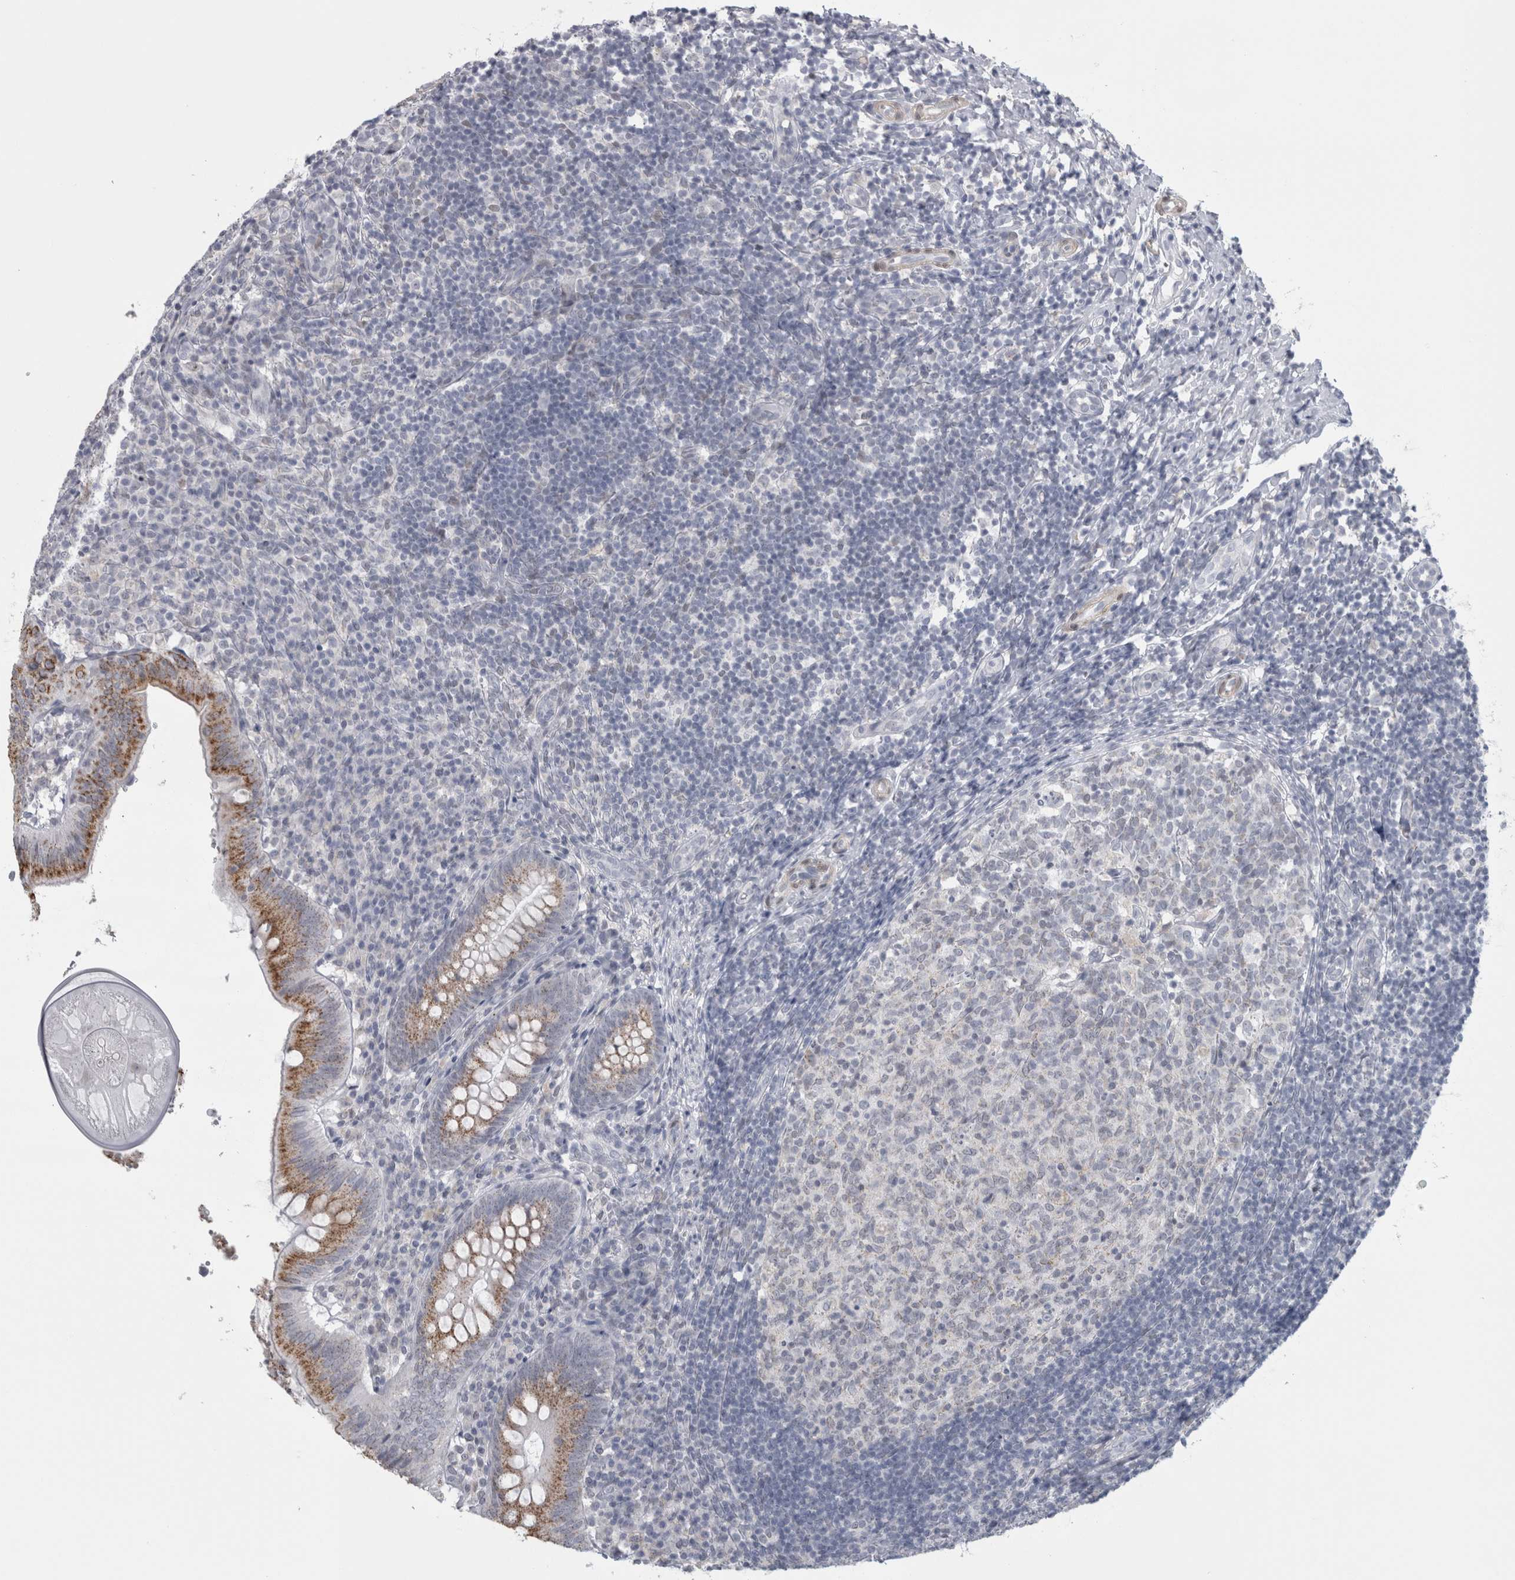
{"staining": {"intensity": "moderate", "quantity": ">75%", "location": "cytoplasmic/membranous"}, "tissue": "appendix", "cell_type": "Glandular cells", "image_type": "normal", "snomed": [{"axis": "morphology", "description": "Normal tissue, NOS"}, {"axis": "topography", "description": "Appendix"}], "caption": "Brown immunohistochemical staining in unremarkable appendix reveals moderate cytoplasmic/membranous expression in approximately >75% of glandular cells.", "gene": "PLIN1", "patient": {"sex": "male", "age": 8}}